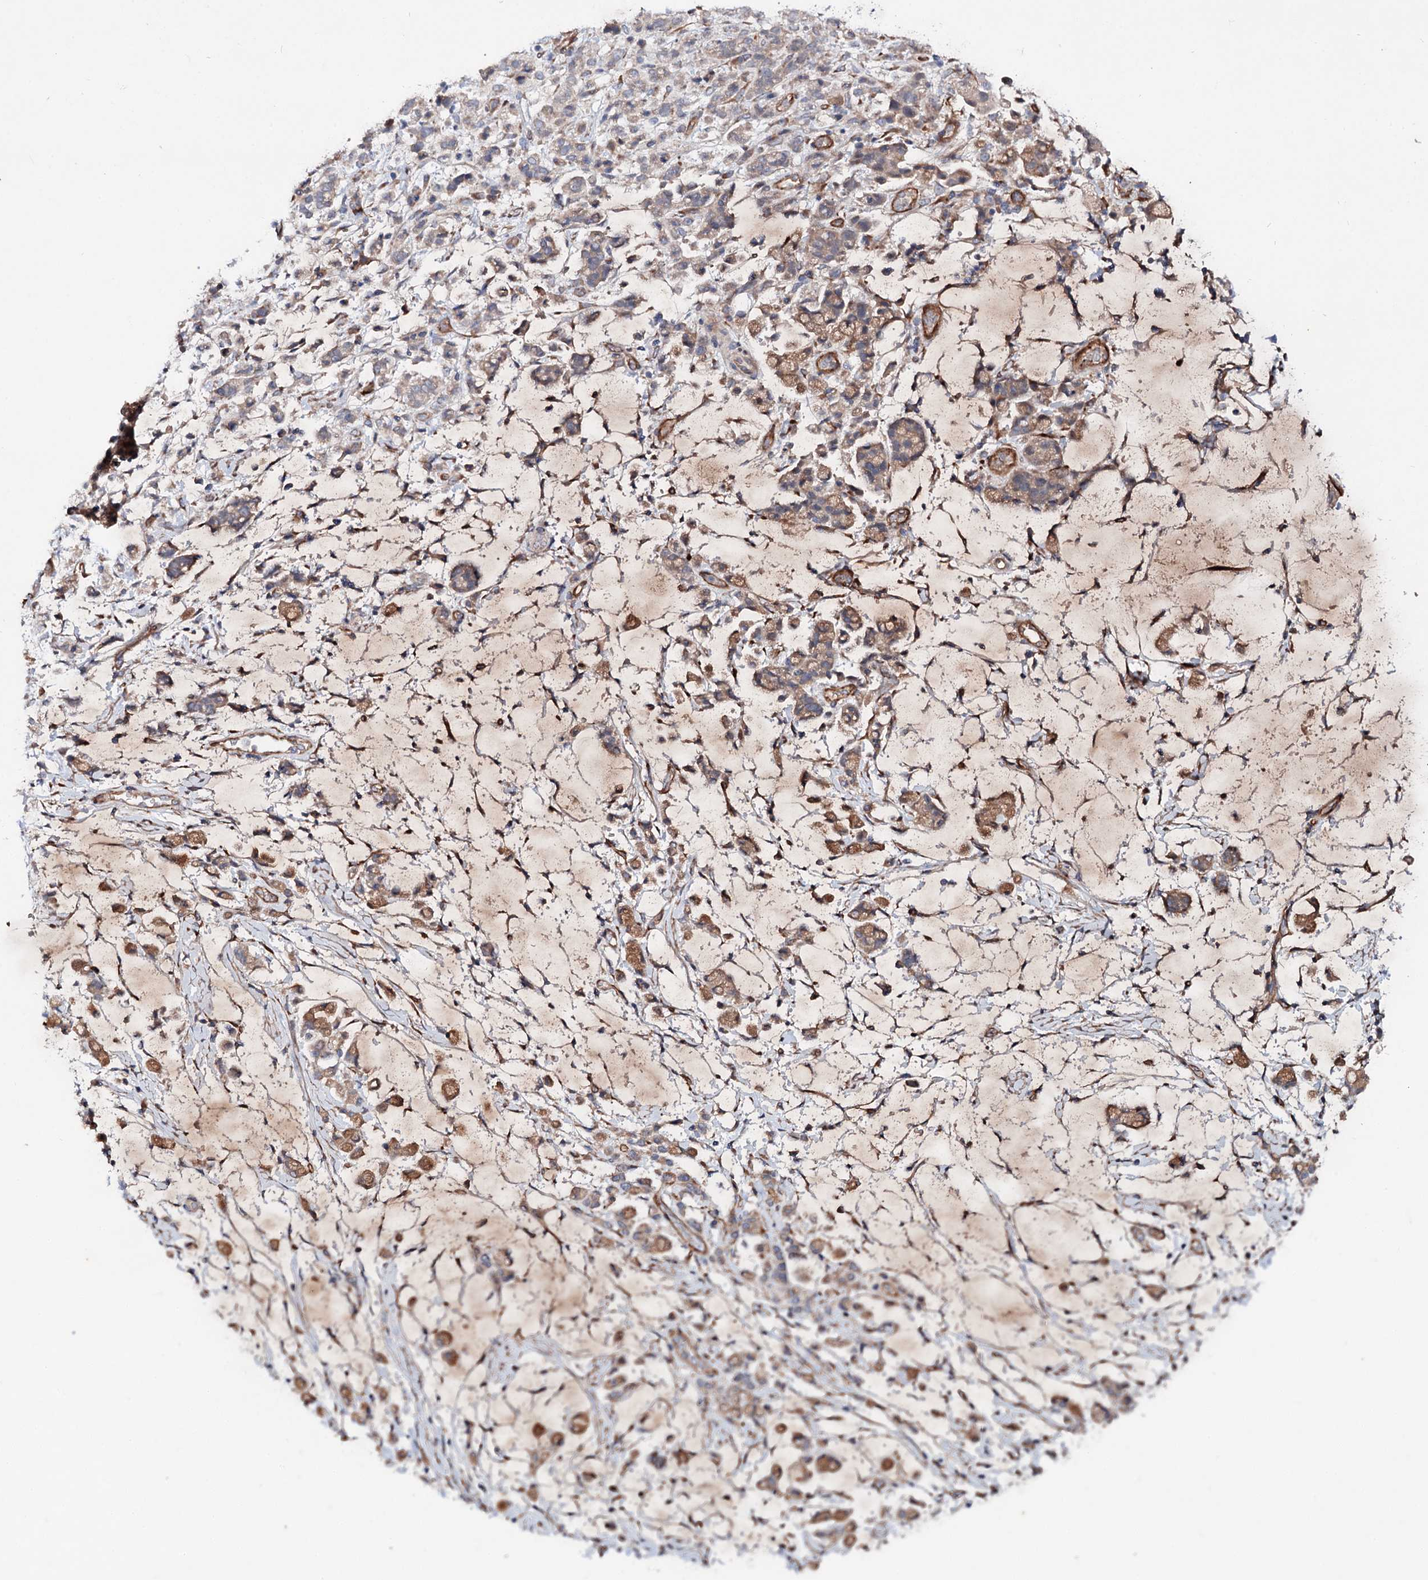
{"staining": {"intensity": "moderate", "quantity": ">75%", "location": "cytoplasmic/membranous"}, "tissue": "stomach cancer", "cell_type": "Tumor cells", "image_type": "cancer", "snomed": [{"axis": "morphology", "description": "Adenocarcinoma, NOS"}, {"axis": "topography", "description": "Stomach"}], "caption": "Human stomach cancer (adenocarcinoma) stained for a protein (brown) displays moderate cytoplasmic/membranous positive positivity in approximately >75% of tumor cells.", "gene": "PTDSS2", "patient": {"sex": "female", "age": 60}}